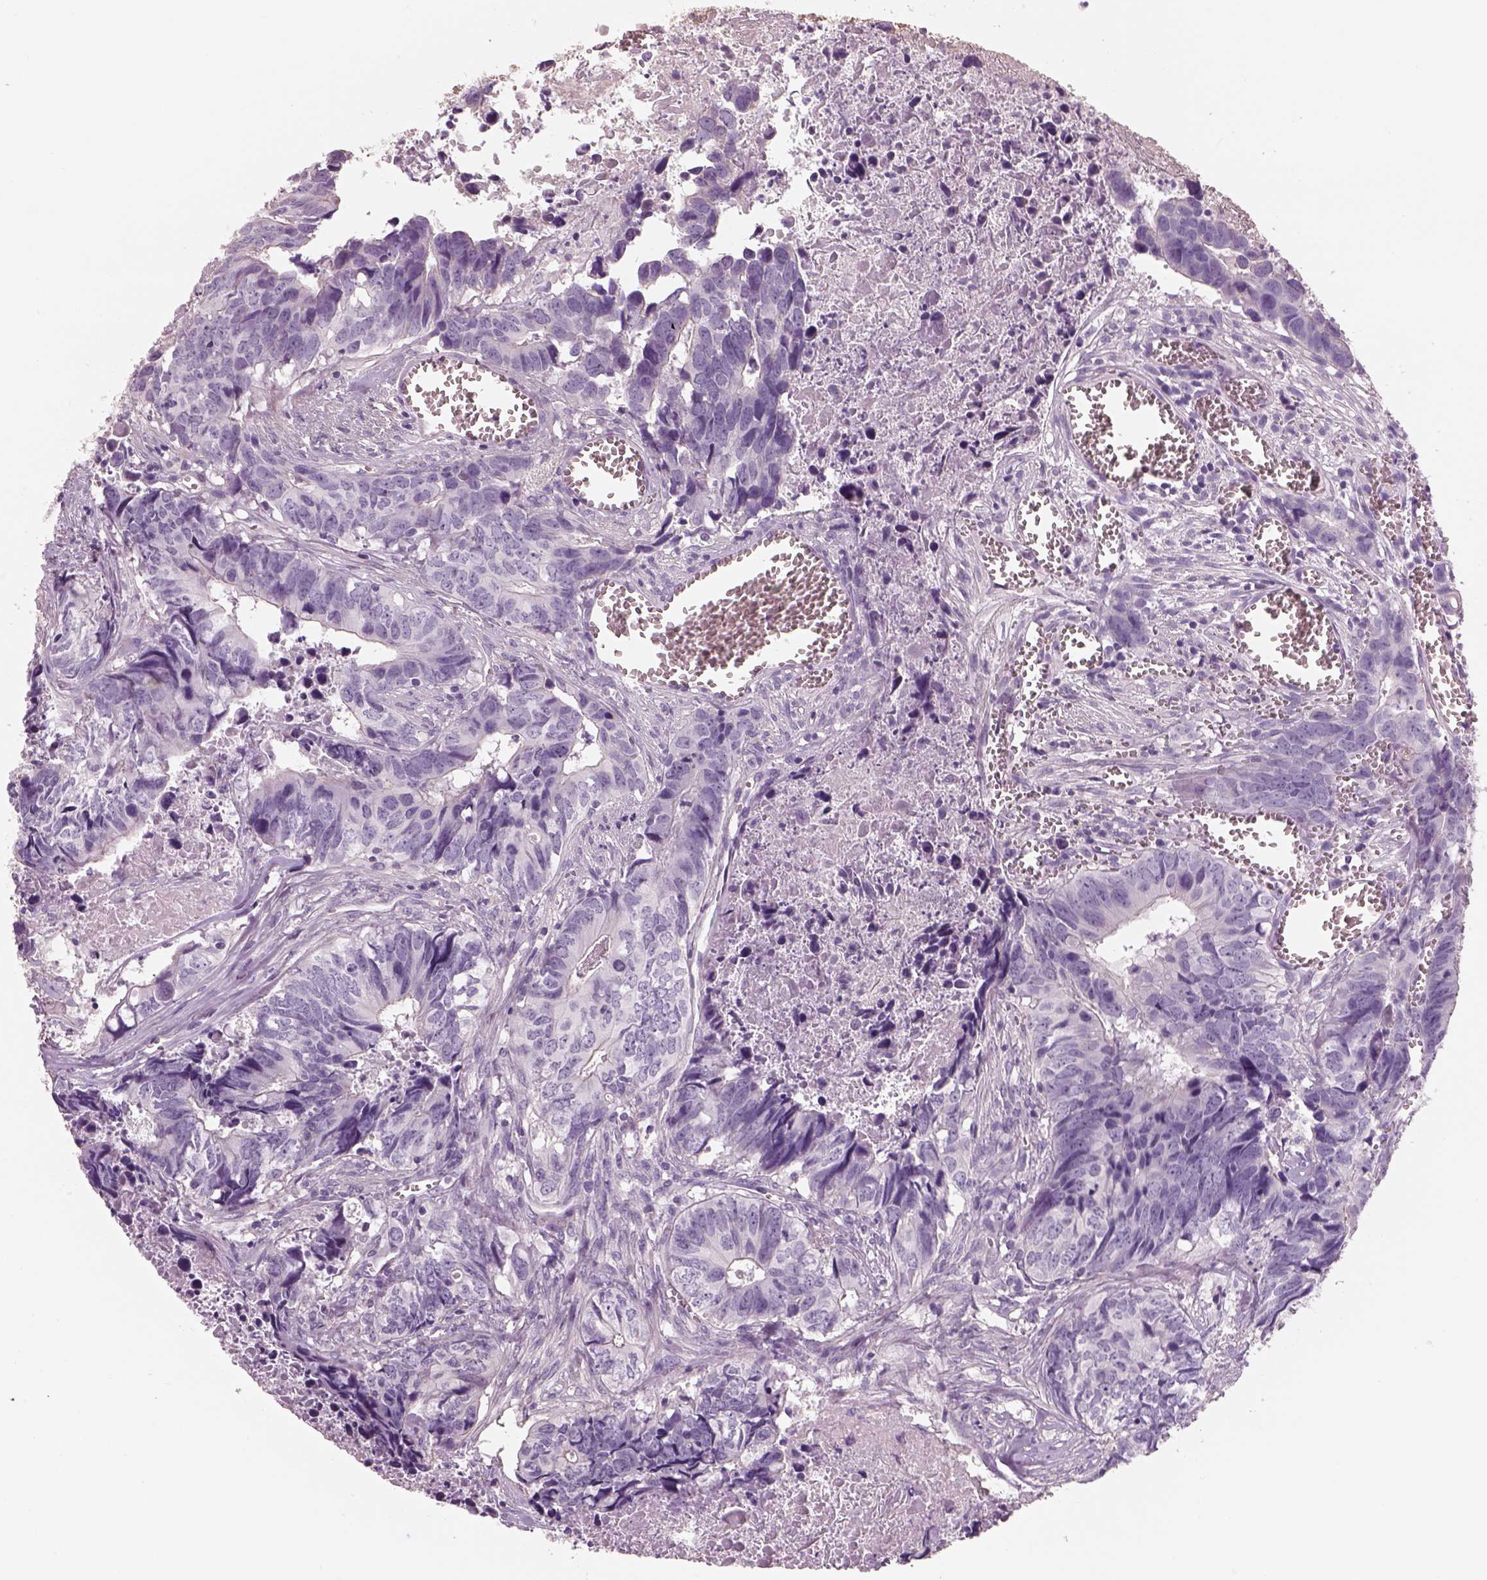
{"staining": {"intensity": "negative", "quantity": "none", "location": "none"}, "tissue": "colorectal cancer", "cell_type": "Tumor cells", "image_type": "cancer", "snomed": [{"axis": "morphology", "description": "Adenocarcinoma, NOS"}, {"axis": "topography", "description": "Colon"}], "caption": "IHC photomicrograph of human adenocarcinoma (colorectal) stained for a protein (brown), which exhibits no positivity in tumor cells.", "gene": "OTUD6A", "patient": {"sex": "female", "age": 82}}